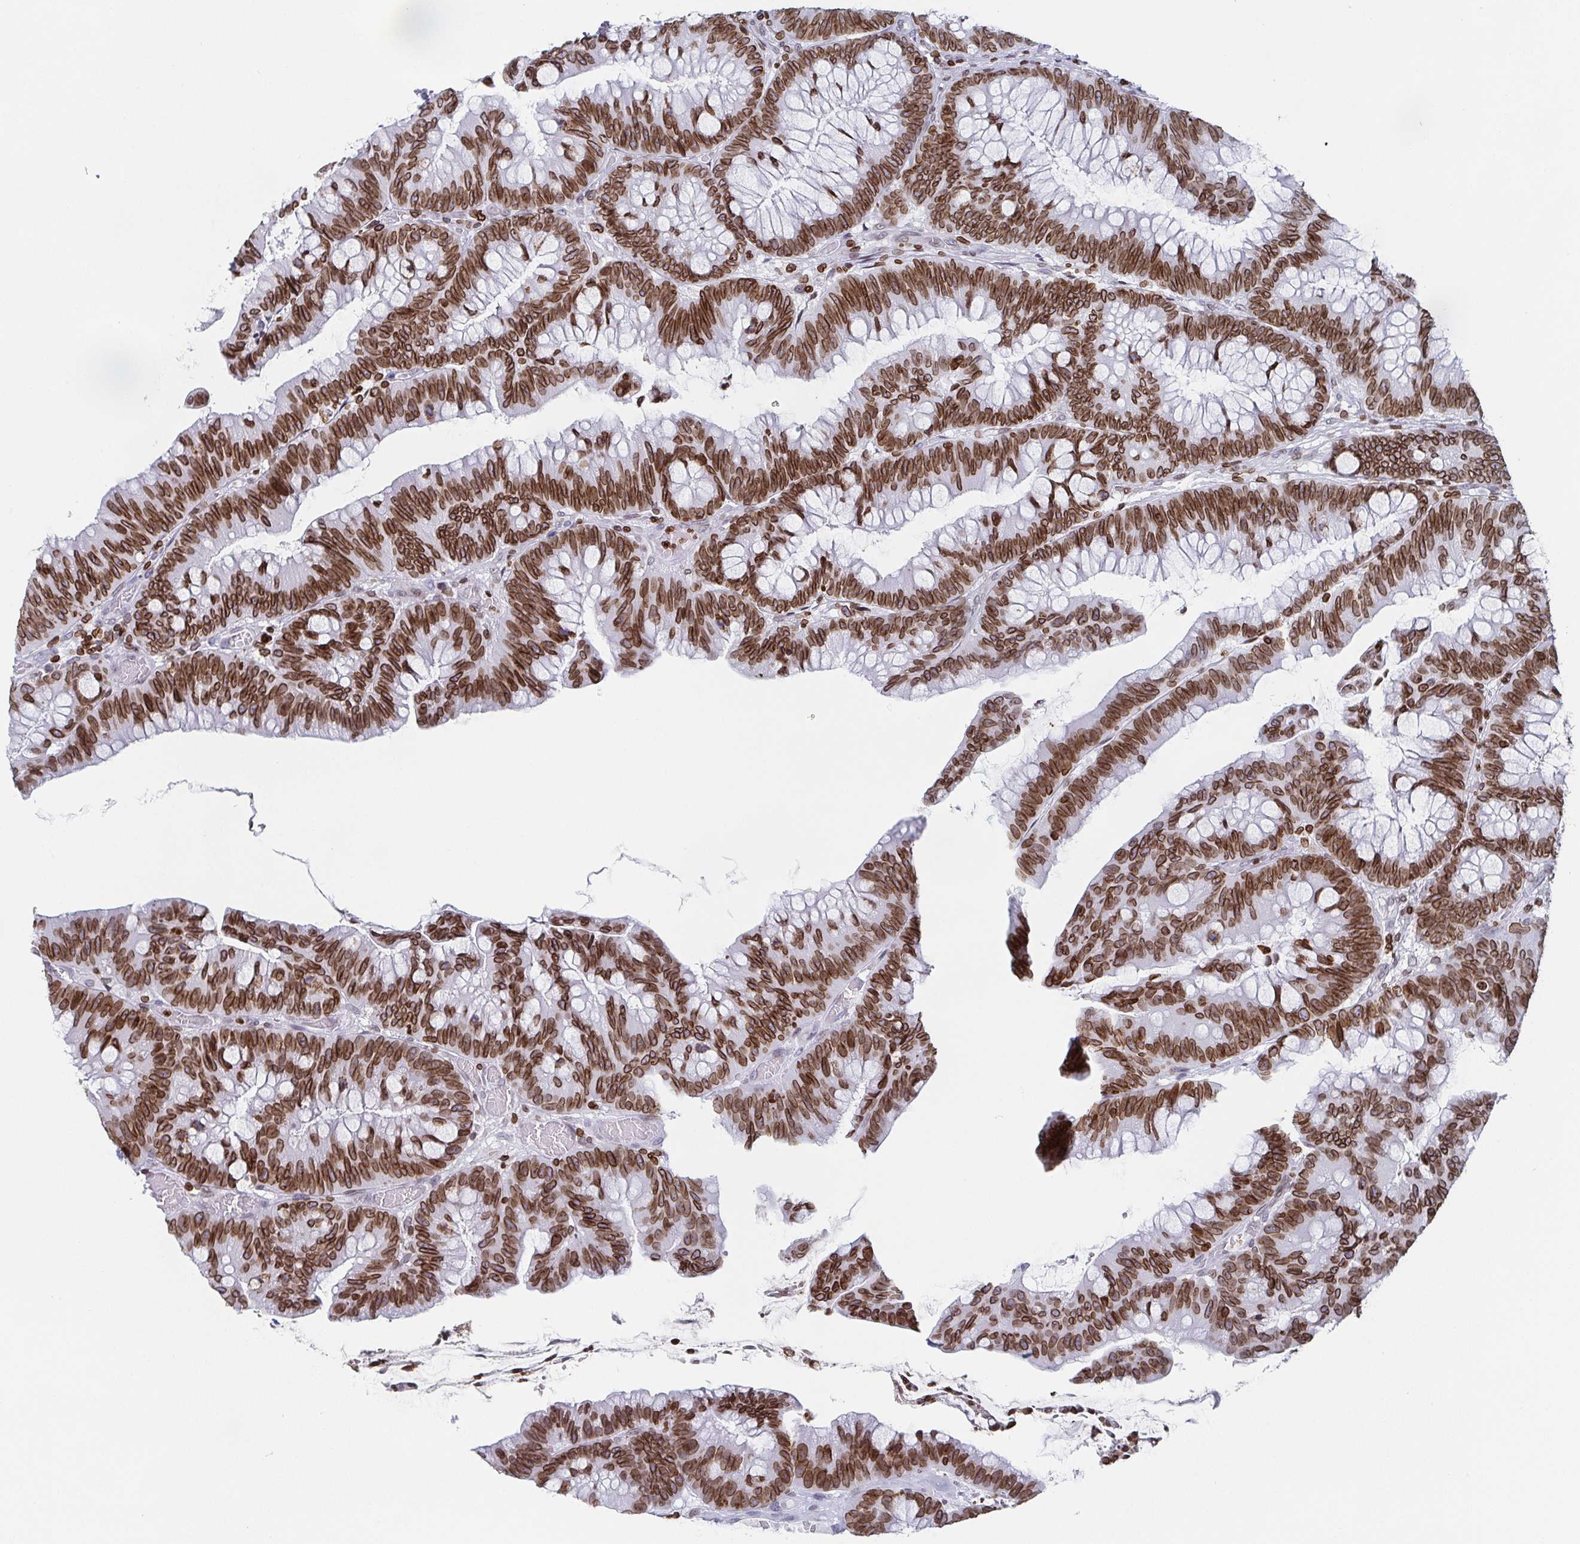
{"staining": {"intensity": "strong", "quantity": ">75%", "location": "cytoplasmic/membranous,nuclear"}, "tissue": "colorectal cancer", "cell_type": "Tumor cells", "image_type": "cancer", "snomed": [{"axis": "morphology", "description": "Adenocarcinoma, NOS"}, {"axis": "topography", "description": "Colon"}], "caption": "Protein expression analysis of human colorectal cancer (adenocarcinoma) reveals strong cytoplasmic/membranous and nuclear staining in approximately >75% of tumor cells. (DAB IHC with brightfield microscopy, high magnification).", "gene": "BTBD7", "patient": {"sex": "male", "age": 62}}